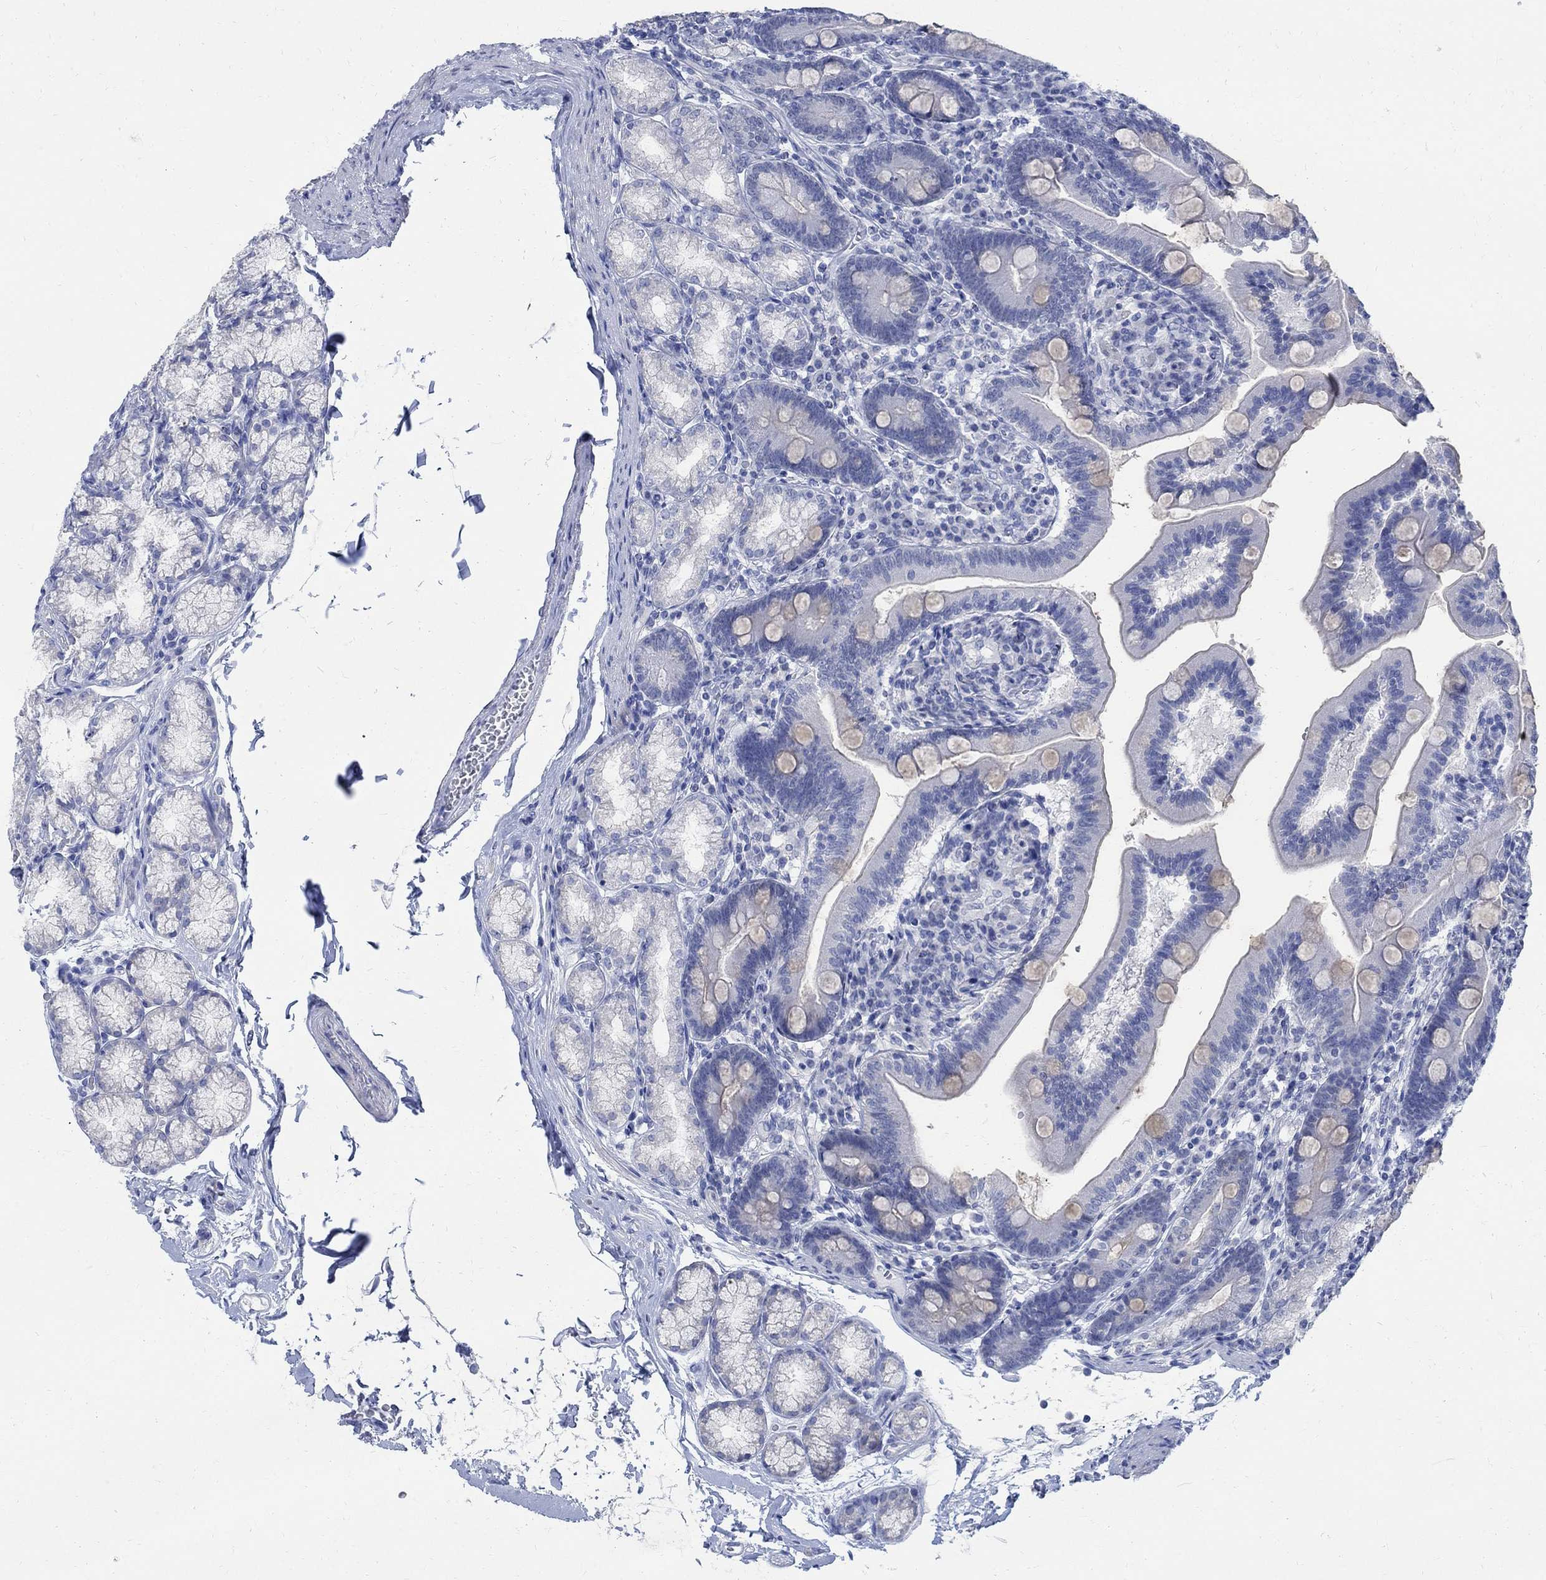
{"staining": {"intensity": "negative", "quantity": "none", "location": "none"}, "tissue": "duodenum", "cell_type": "Glandular cells", "image_type": "normal", "snomed": [{"axis": "morphology", "description": "Normal tissue, NOS"}, {"axis": "topography", "description": "Duodenum"}], "caption": "Immunohistochemistry (IHC) of benign duodenum exhibits no staining in glandular cells. (Immunohistochemistry (IHC), brightfield microscopy, high magnification).", "gene": "CAMK2N1", "patient": {"sex": "female", "age": 67}}